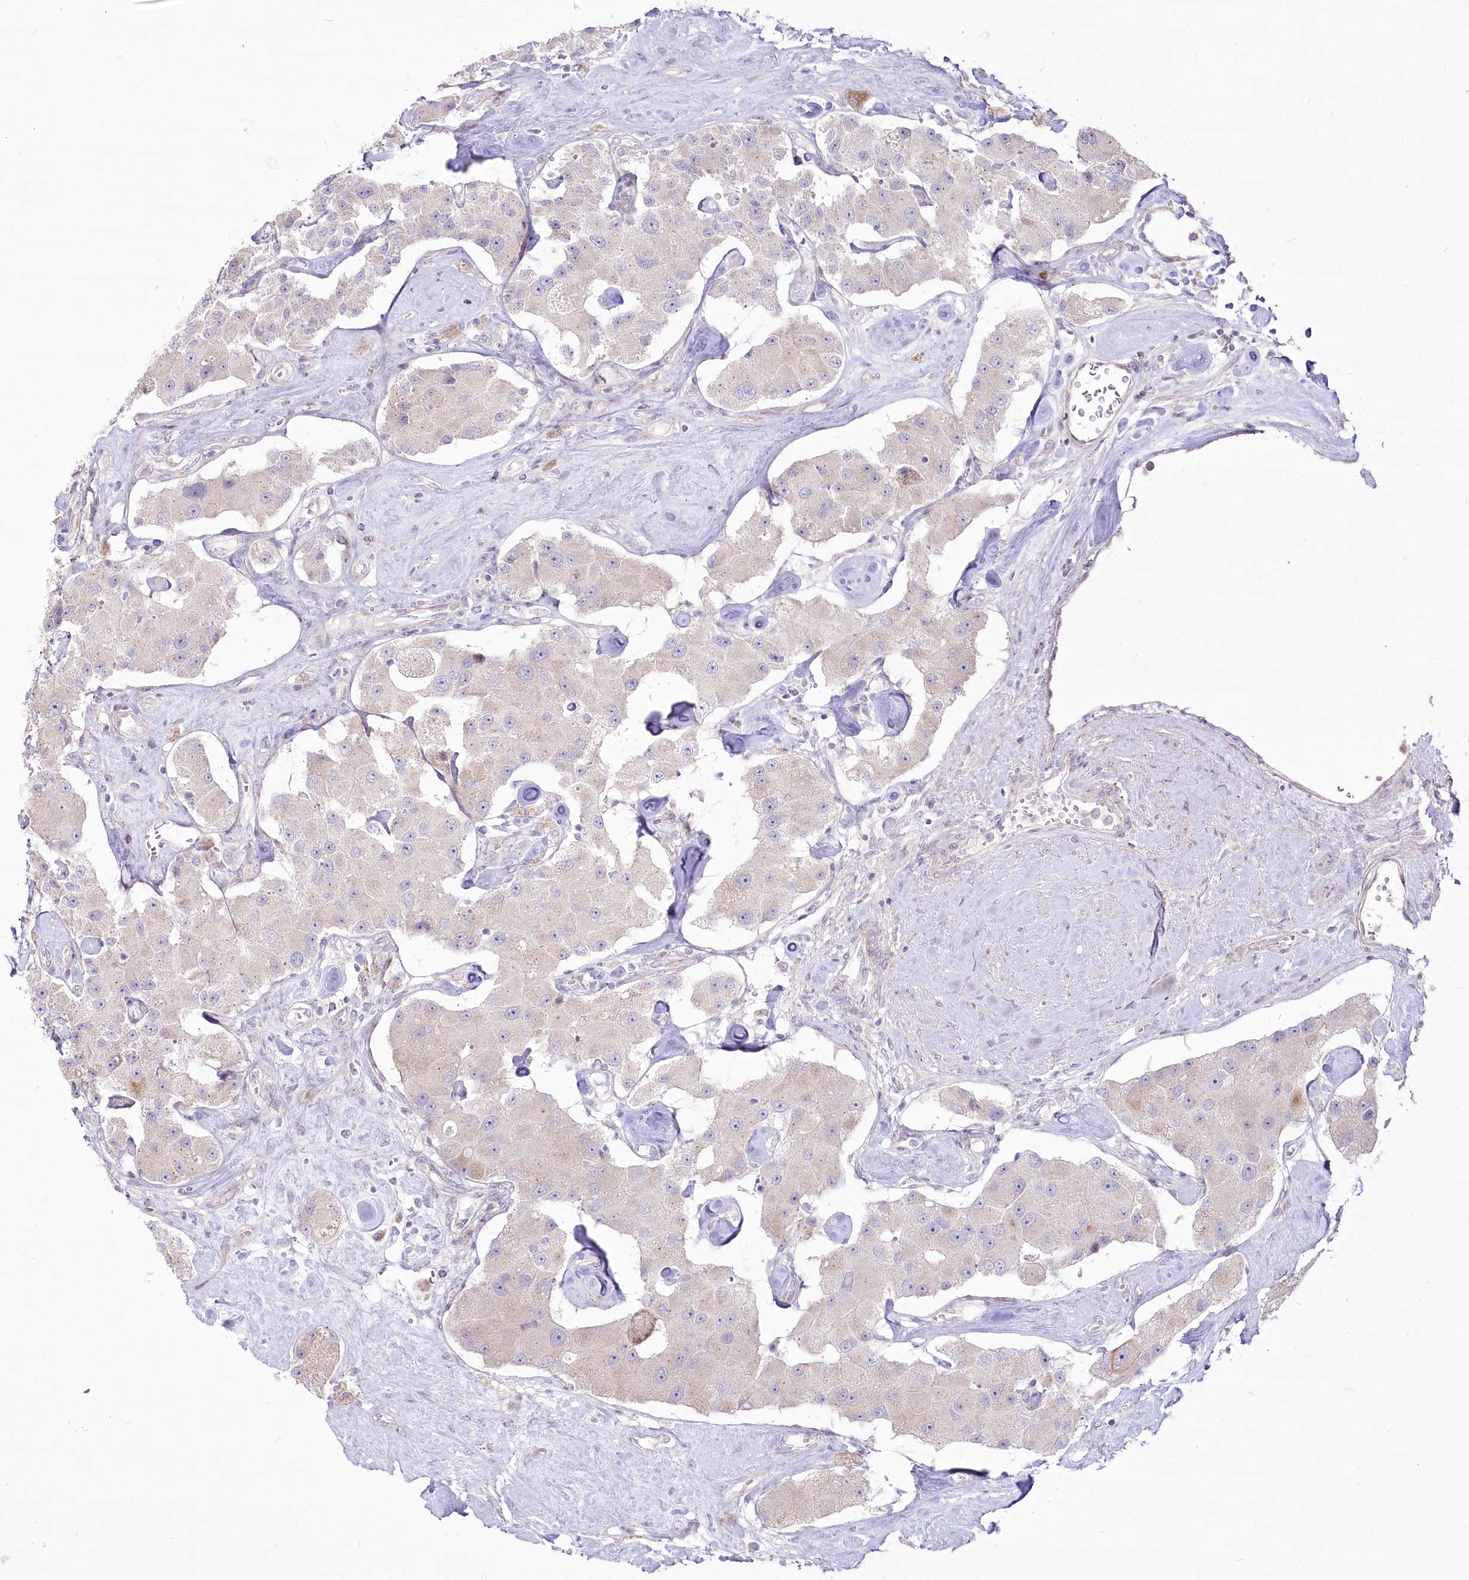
{"staining": {"intensity": "negative", "quantity": "none", "location": "none"}, "tissue": "carcinoid", "cell_type": "Tumor cells", "image_type": "cancer", "snomed": [{"axis": "morphology", "description": "Carcinoid, malignant, NOS"}, {"axis": "topography", "description": "Pancreas"}], "caption": "Immunohistochemical staining of carcinoid reveals no significant expression in tumor cells.", "gene": "CEP164", "patient": {"sex": "male", "age": 41}}